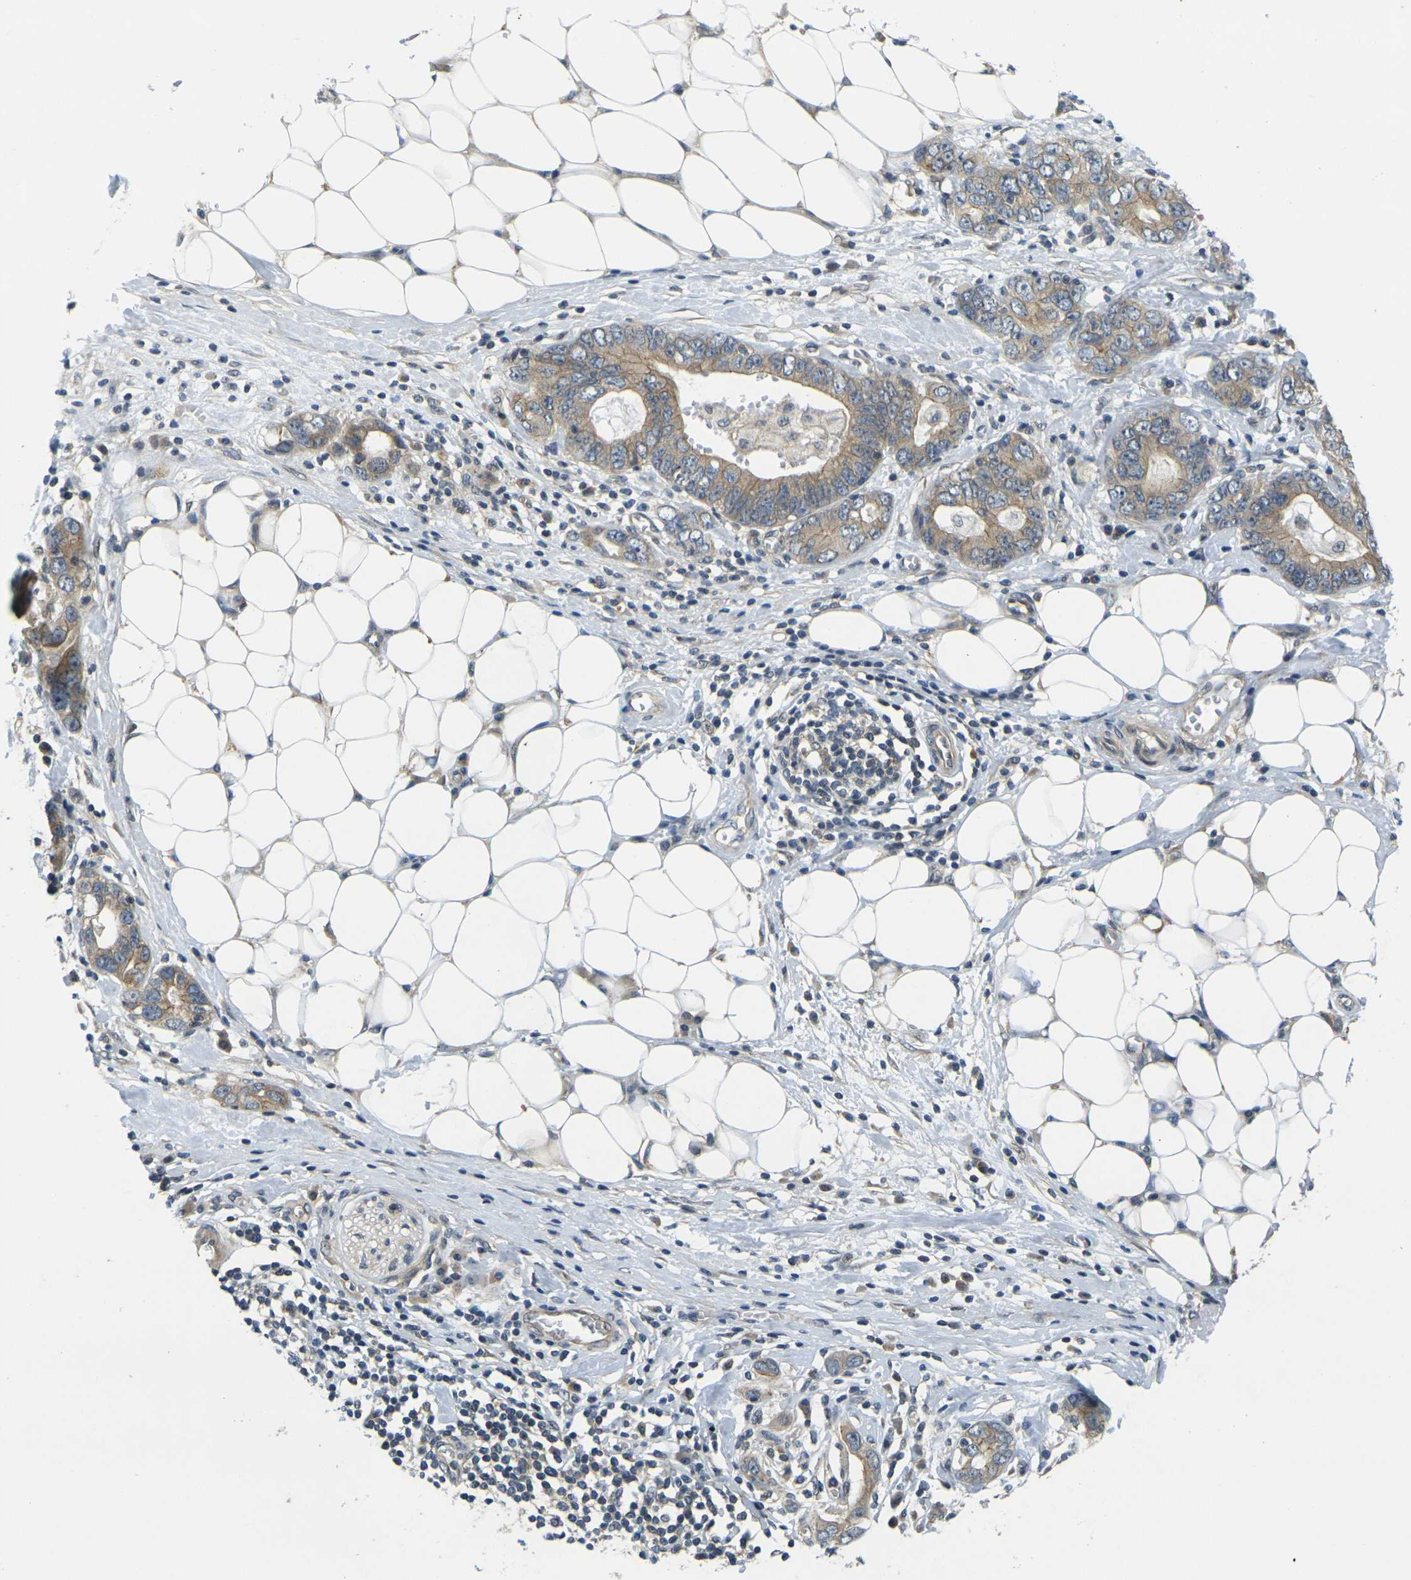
{"staining": {"intensity": "weak", "quantity": ">75%", "location": "cytoplasmic/membranous"}, "tissue": "stomach cancer", "cell_type": "Tumor cells", "image_type": "cancer", "snomed": [{"axis": "morphology", "description": "Adenocarcinoma, NOS"}, {"axis": "topography", "description": "Stomach, lower"}], "caption": "IHC histopathology image of neoplastic tissue: adenocarcinoma (stomach) stained using immunohistochemistry exhibits low levels of weak protein expression localized specifically in the cytoplasmic/membranous of tumor cells, appearing as a cytoplasmic/membranous brown color.", "gene": "KCTD10", "patient": {"sex": "female", "age": 93}}